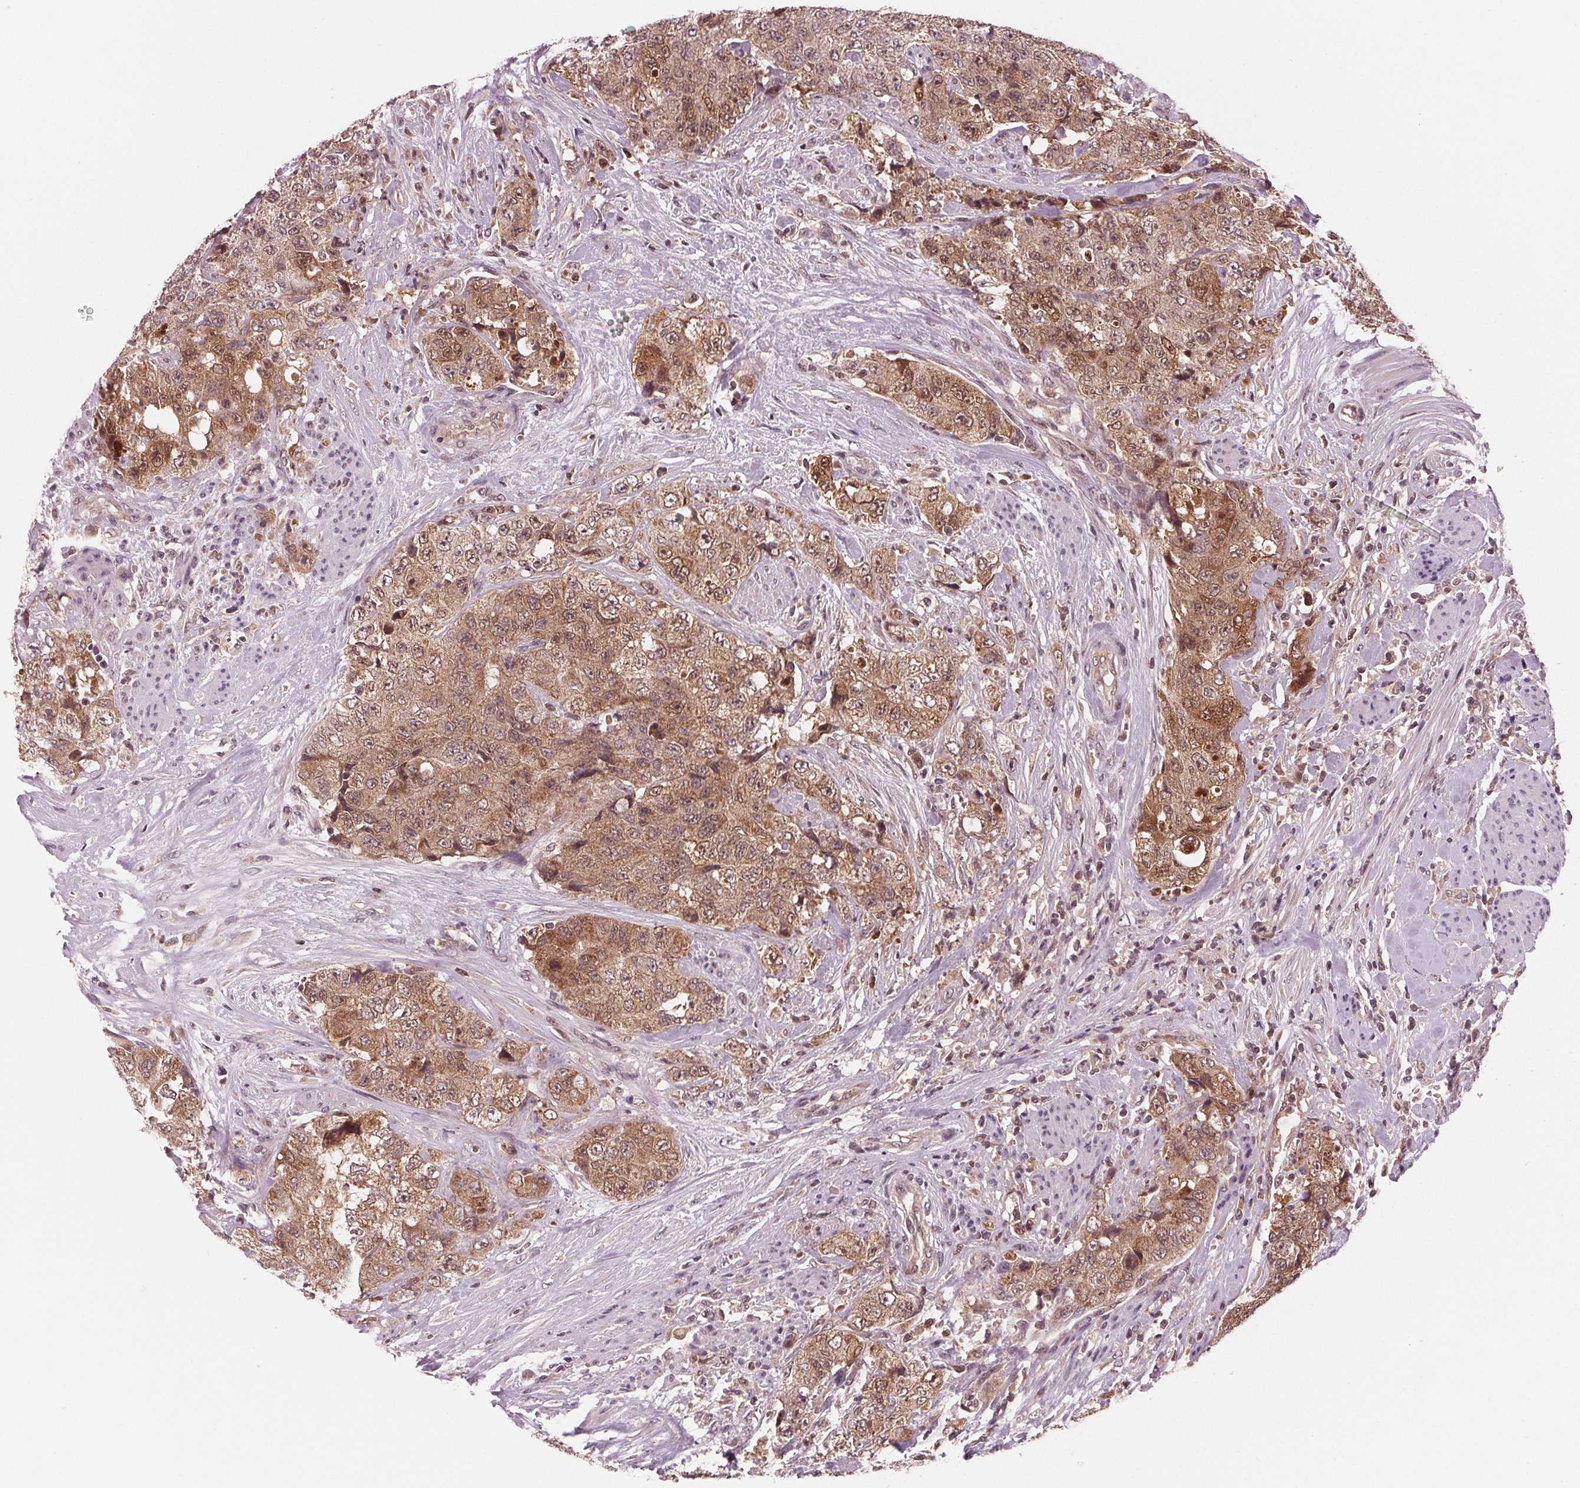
{"staining": {"intensity": "moderate", "quantity": ">75%", "location": "cytoplasmic/membranous,nuclear"}, "tissue": "urothelial cancer", "cell_type": "Tumor cells", "image_type": "cancer", "snomed": [{"axis": "morphology", "description": "Urothelial carcinoma, High grade"}, {"axis": "topography", "description": "Urinary bladder"}], "caption": "Urothelial cancer tissue reveals moderate cytoplasmic/membranous and nuclear positivity in about >75% of tumor cells, visualized by immunohistochemistry.", "gene": "STAT3", "patient": {"sex": "female", "age": 78}}